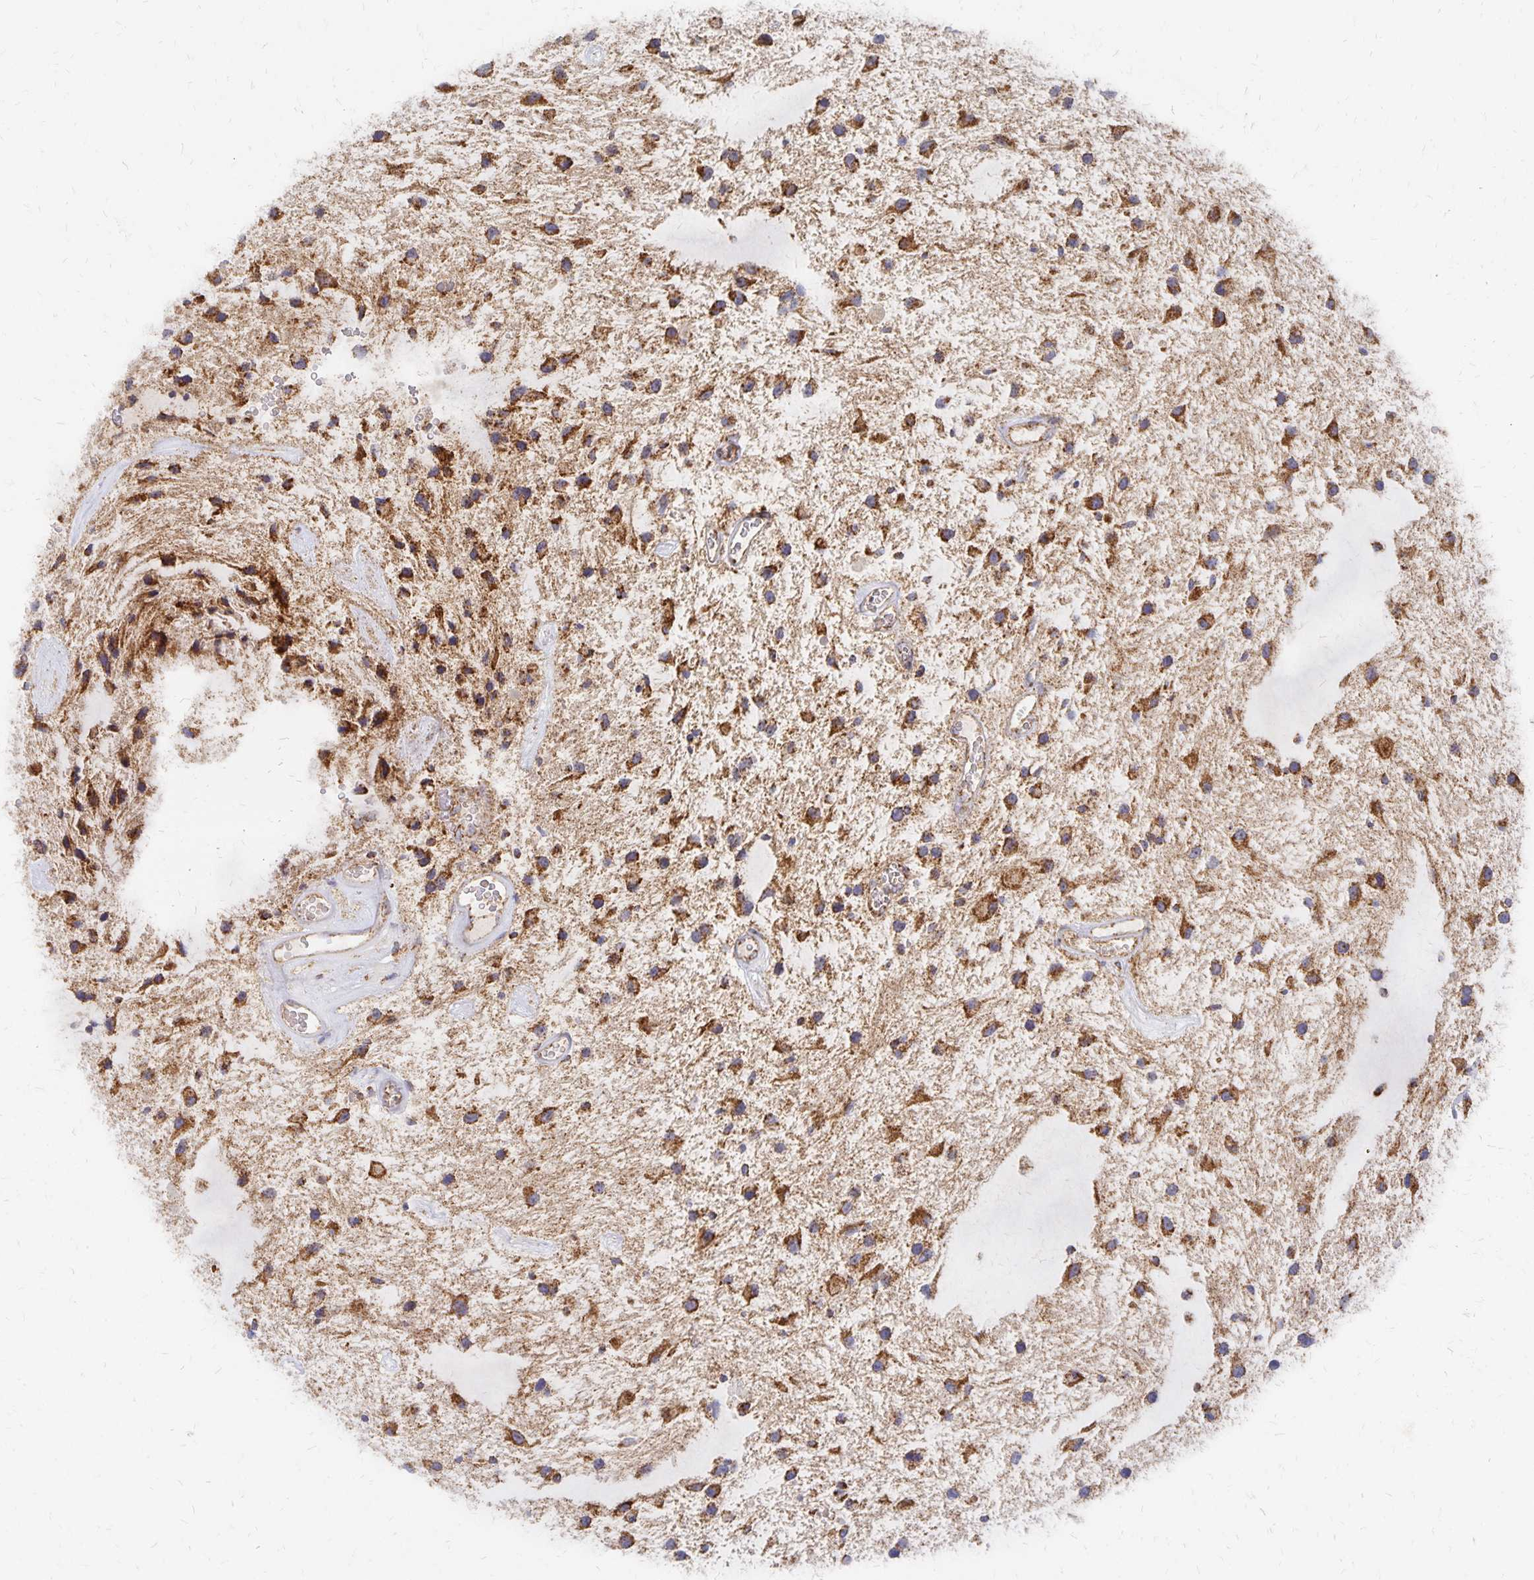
{"staining": {"intensity": "strong", "quantity": "25%-75%", "location": "cytoplasmic/membranous"}, "tissue": "glioma", "cell_type": "Tumor cells", "image_type": "cancer", "snomed": [{"axis": "morphology", "description": "Glioma, malignant, Low grade"}, {"axis": "topography", "description": "Cerebellum"}], "caption": "Tumor cells exhibit strong cytoplasmic/membranous staining in approximately 25%-75% of cells in malignant glioma (low-grade).", "gene": "STOML2", "patient": {"sex": "female", "age": 14}}